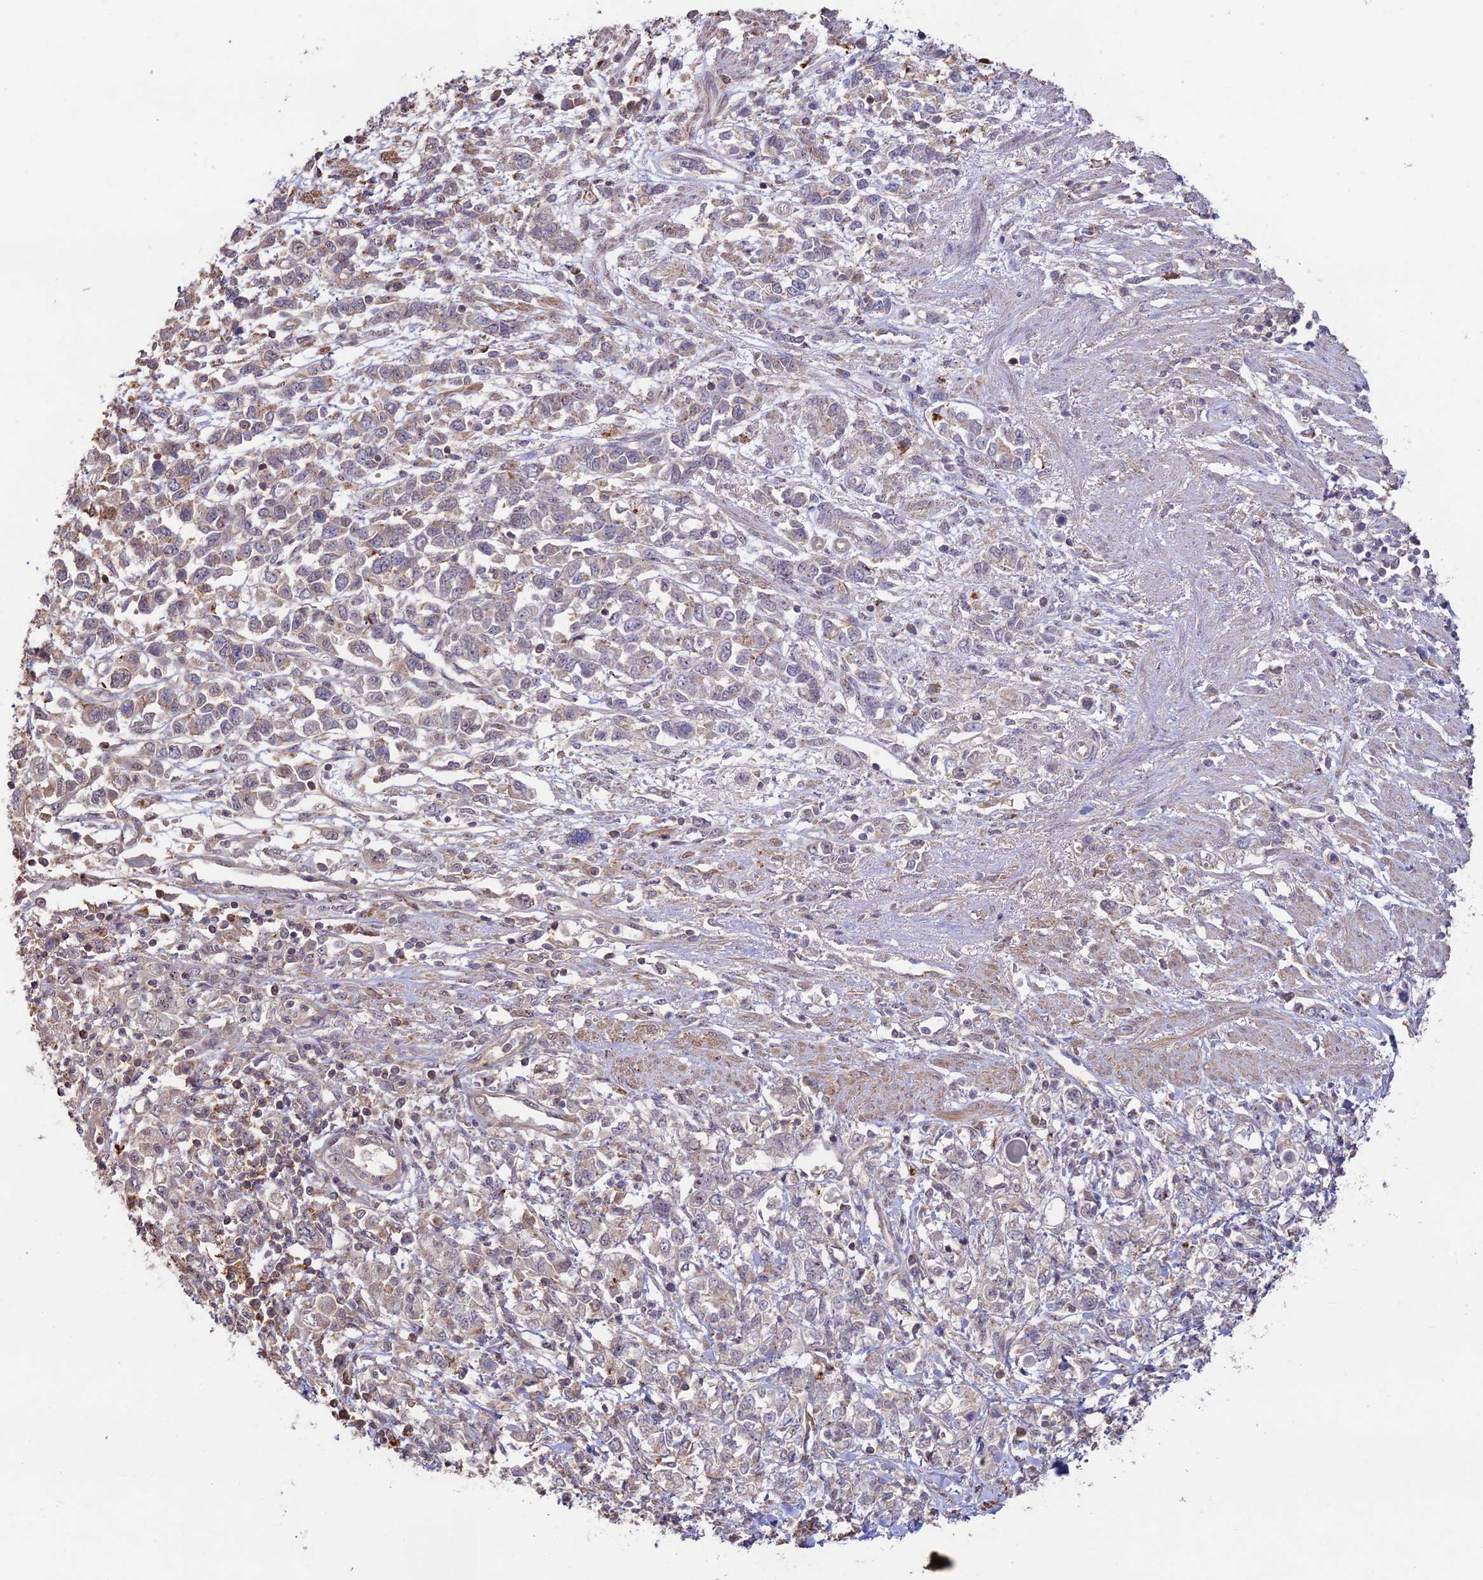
{"staining": {"intensity": "negative", "quantity": "none", "location": "none"}, "tissue": "stomach cancer", "cell_type": "Tumor cells", "image_type": "cancer", "snomed": [{"axis": "morphology", "description": "Adenocarcinoma, NOS"}, {"axis": "topography", "description": "Stomach"}], "caption": "Stomach cancer (adenocarcinoma) was stained to show a protein in brown. There is no significant staining in tumor cells.", "gene": "CLCF1", "patient": {"sex": "female", "age": 76}}